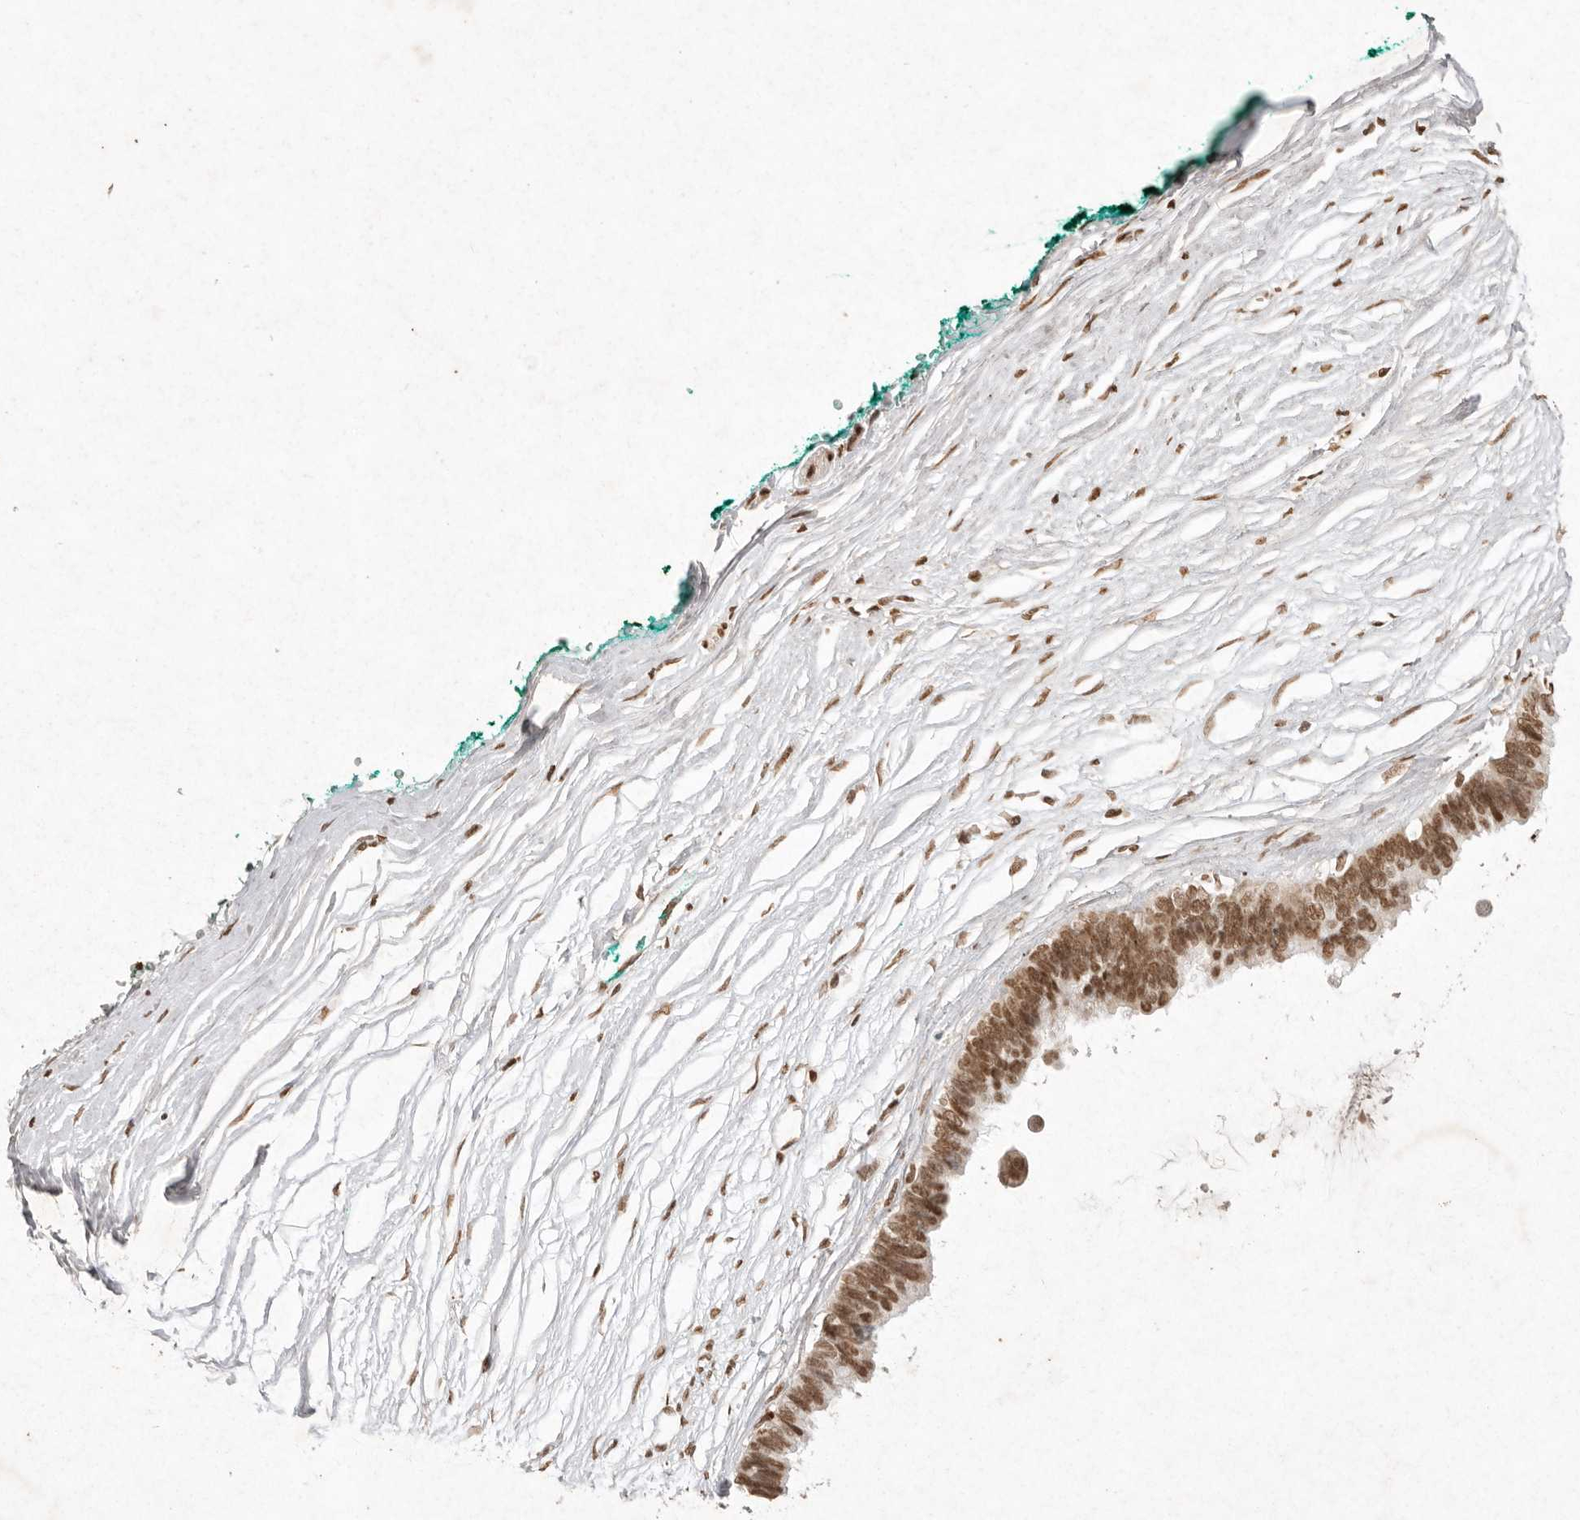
{"staining": {"intensity": "moderate", "quantity": ">75%", "location": "nuclear"}, "tissue": "pancreatic cancer", "cell_type": "Tumor cells", "image_type": "cancer", "snomed": [{"axis": "morphology", "description": "Adenocarcinoma, NOS"}, {"axis": "topography", "description": "Pancreas"}], "caption": "Protein staining by immunohistochemistry (IHC) reveals moderate nuclear positivity in about >75% of tumor cells in pancreatic cancer (adenocarcinoma).", "gene": "NKX3-2", "patient": {"sex": "female", "age": 72}}